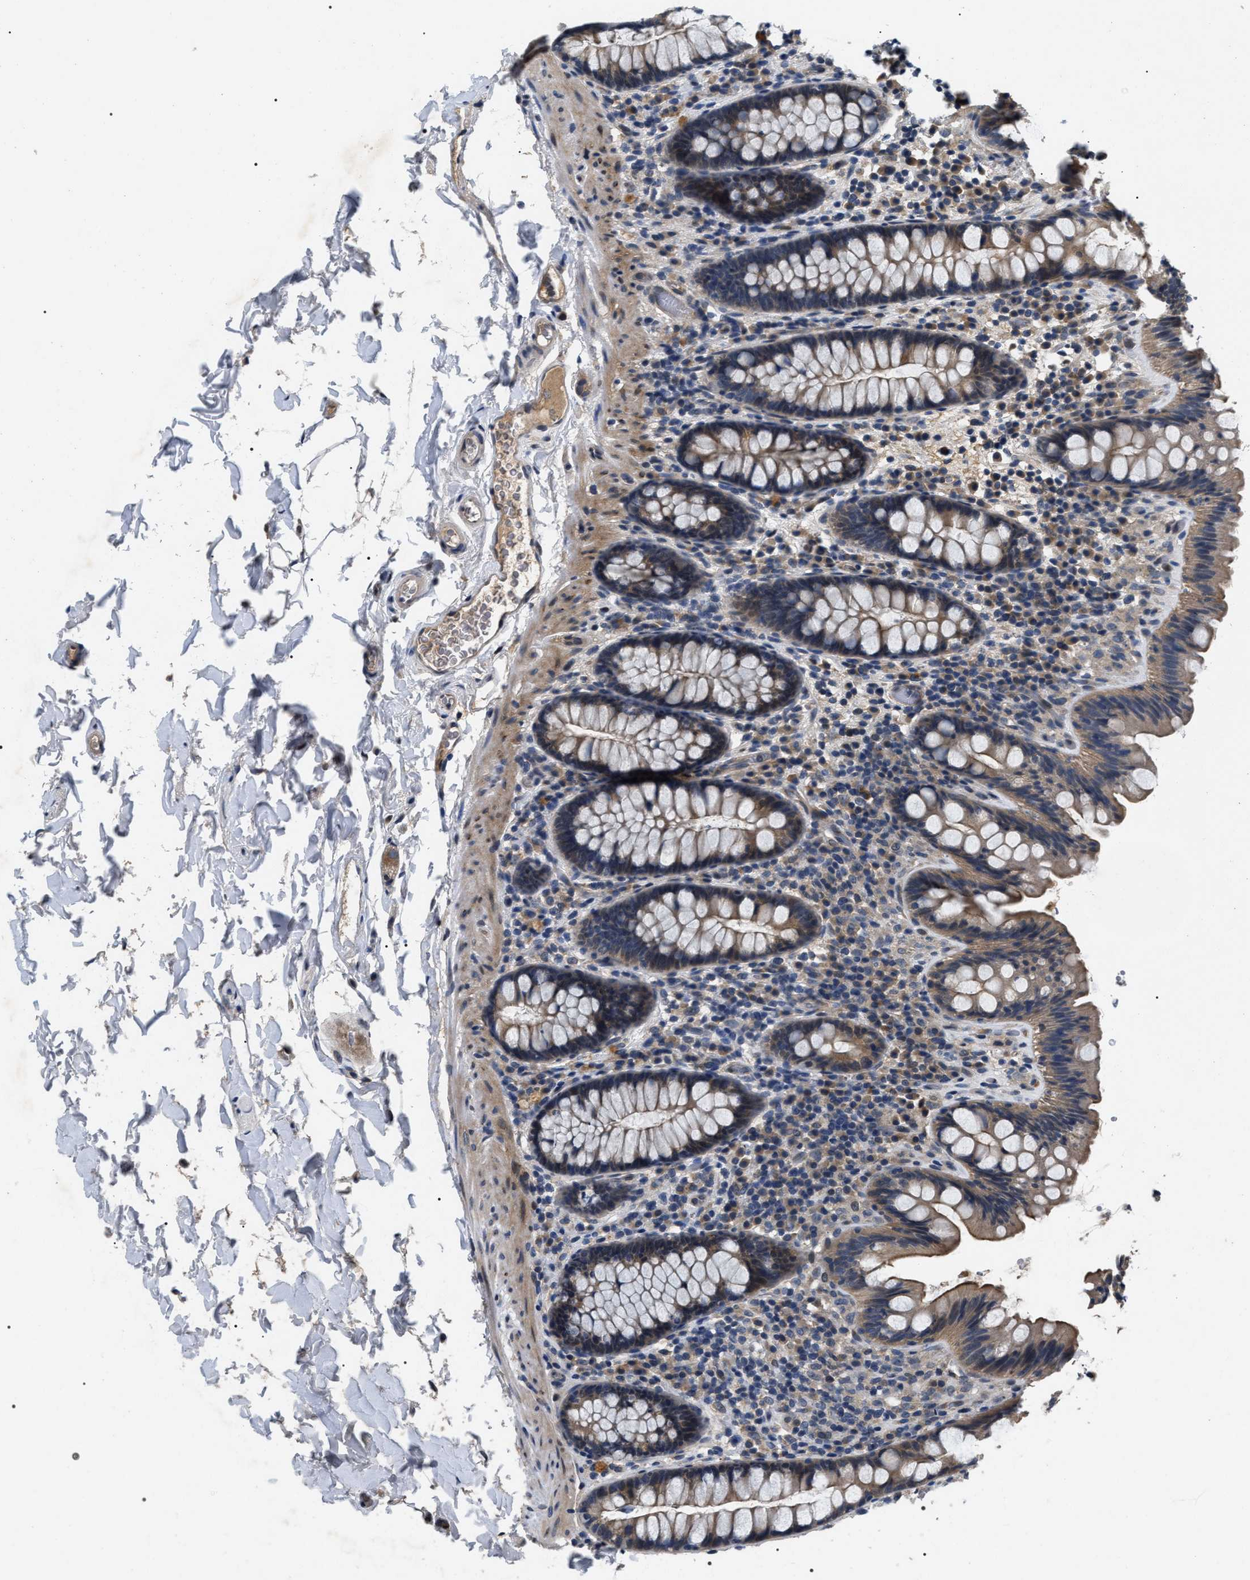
{"staining": {"intensity": "weak", "quantity": "25%-75%", "location": "cytoplasmic/membranous"}, "tissue": "colon", "cell_type": "Endothelial cells", "image_type": "normal", "snomed": [{"axis": "morphology", "description": "Normal tissue, NOS"}, {"axis": "topography", "description": "Colon"}], "caption": "Immunohistochemistry (DAB (3,3'-diaminobenzidine)) staining of benign colon demonstrates weak cytoplasmic/membranous protein staining in approximately 25%-75% of endothelial cells.", "gene": "IFT81", "patient": {"sex": "female", "age": 80}}